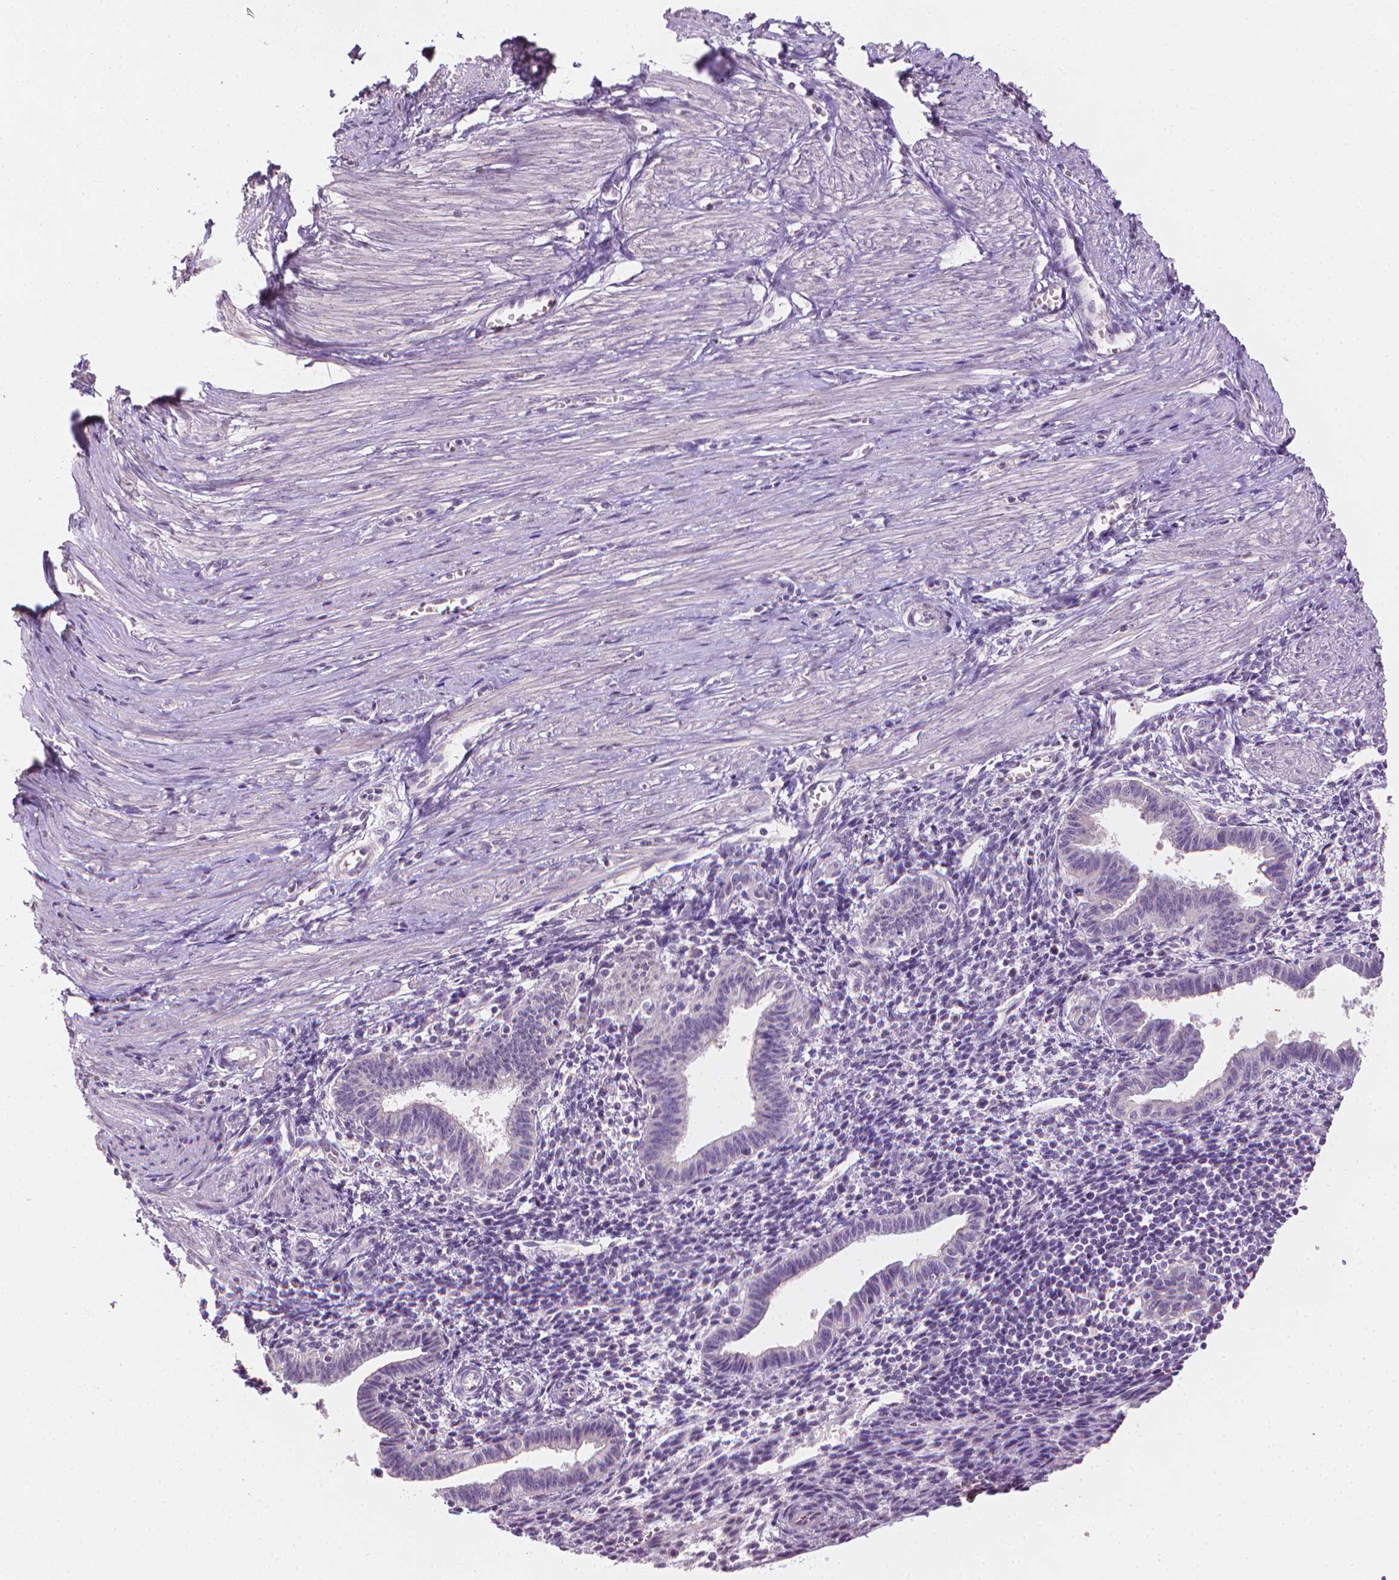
{"staining": {"intensity": "negative", "quantity": "none", "location": "none"}, "tissue": "endometrium", "cell_type": "Cells in endometrial stroma", "image_type": "normal", "snomed": [{"axis": "morphology", "description": "Normal tissue, NOS"}, {"axis": "topography", "description": "Endometrium"}], "caption": "The IHC histopathology image has no significant staining in cells in endometrial stroma of endometrium.", "gene": "FASN", "patient": {"sex": "female", "age": 37}}